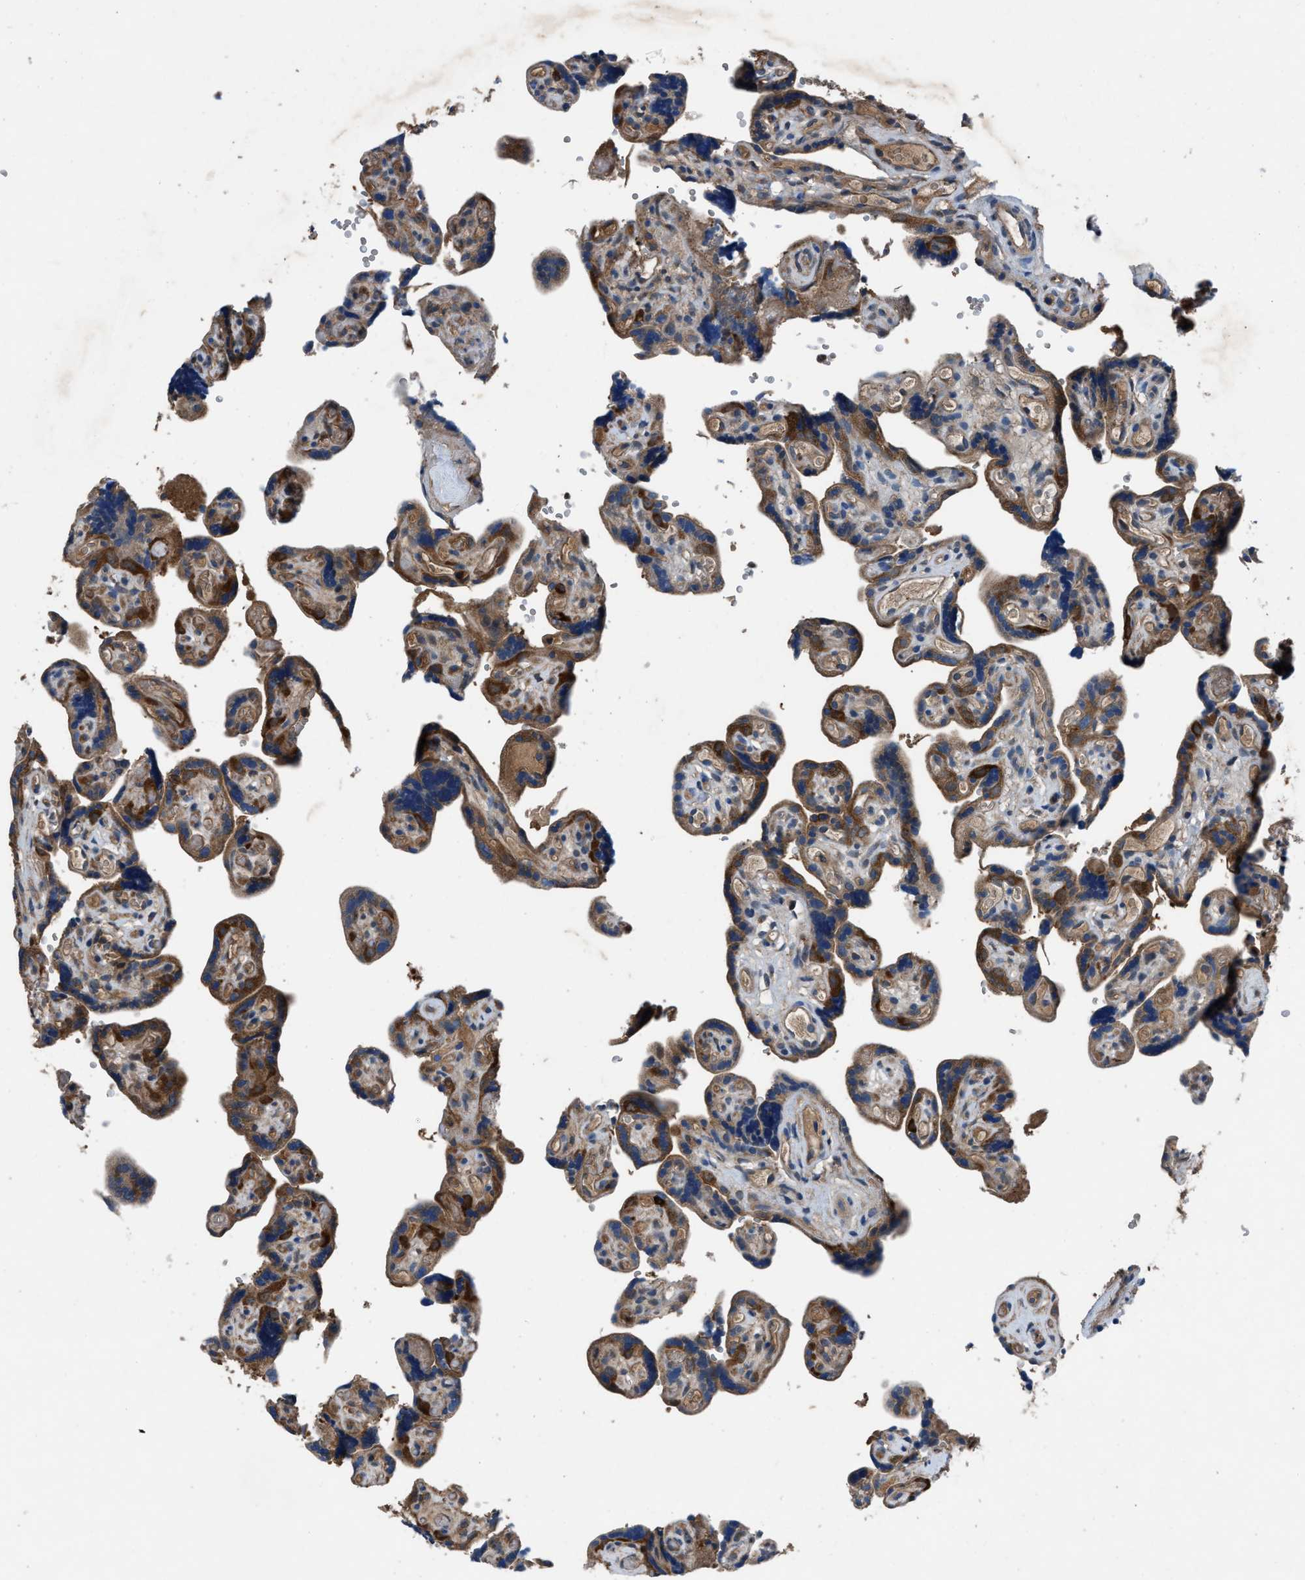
{"staining": {"intensity": "moderate", "quantity": ">75%", "location": "cytoplasmic/membranous"}, "tissue": "placenta", "cell_type": "Decidual cells", "image_type": "normal", "snomed": [{"axis": "morphology", "description": "Normal tissue, NOS"}, {"axis": "topography", "description": "Placenta"}], "caption": "Unremarkable placenta shows moderate cytoplasmic/membranous positivity in approximately >75% of decidual cells, visualized by immunohistochemistry.", "gene": "USP25", "patient": {"sex": "female", "age": 30}}